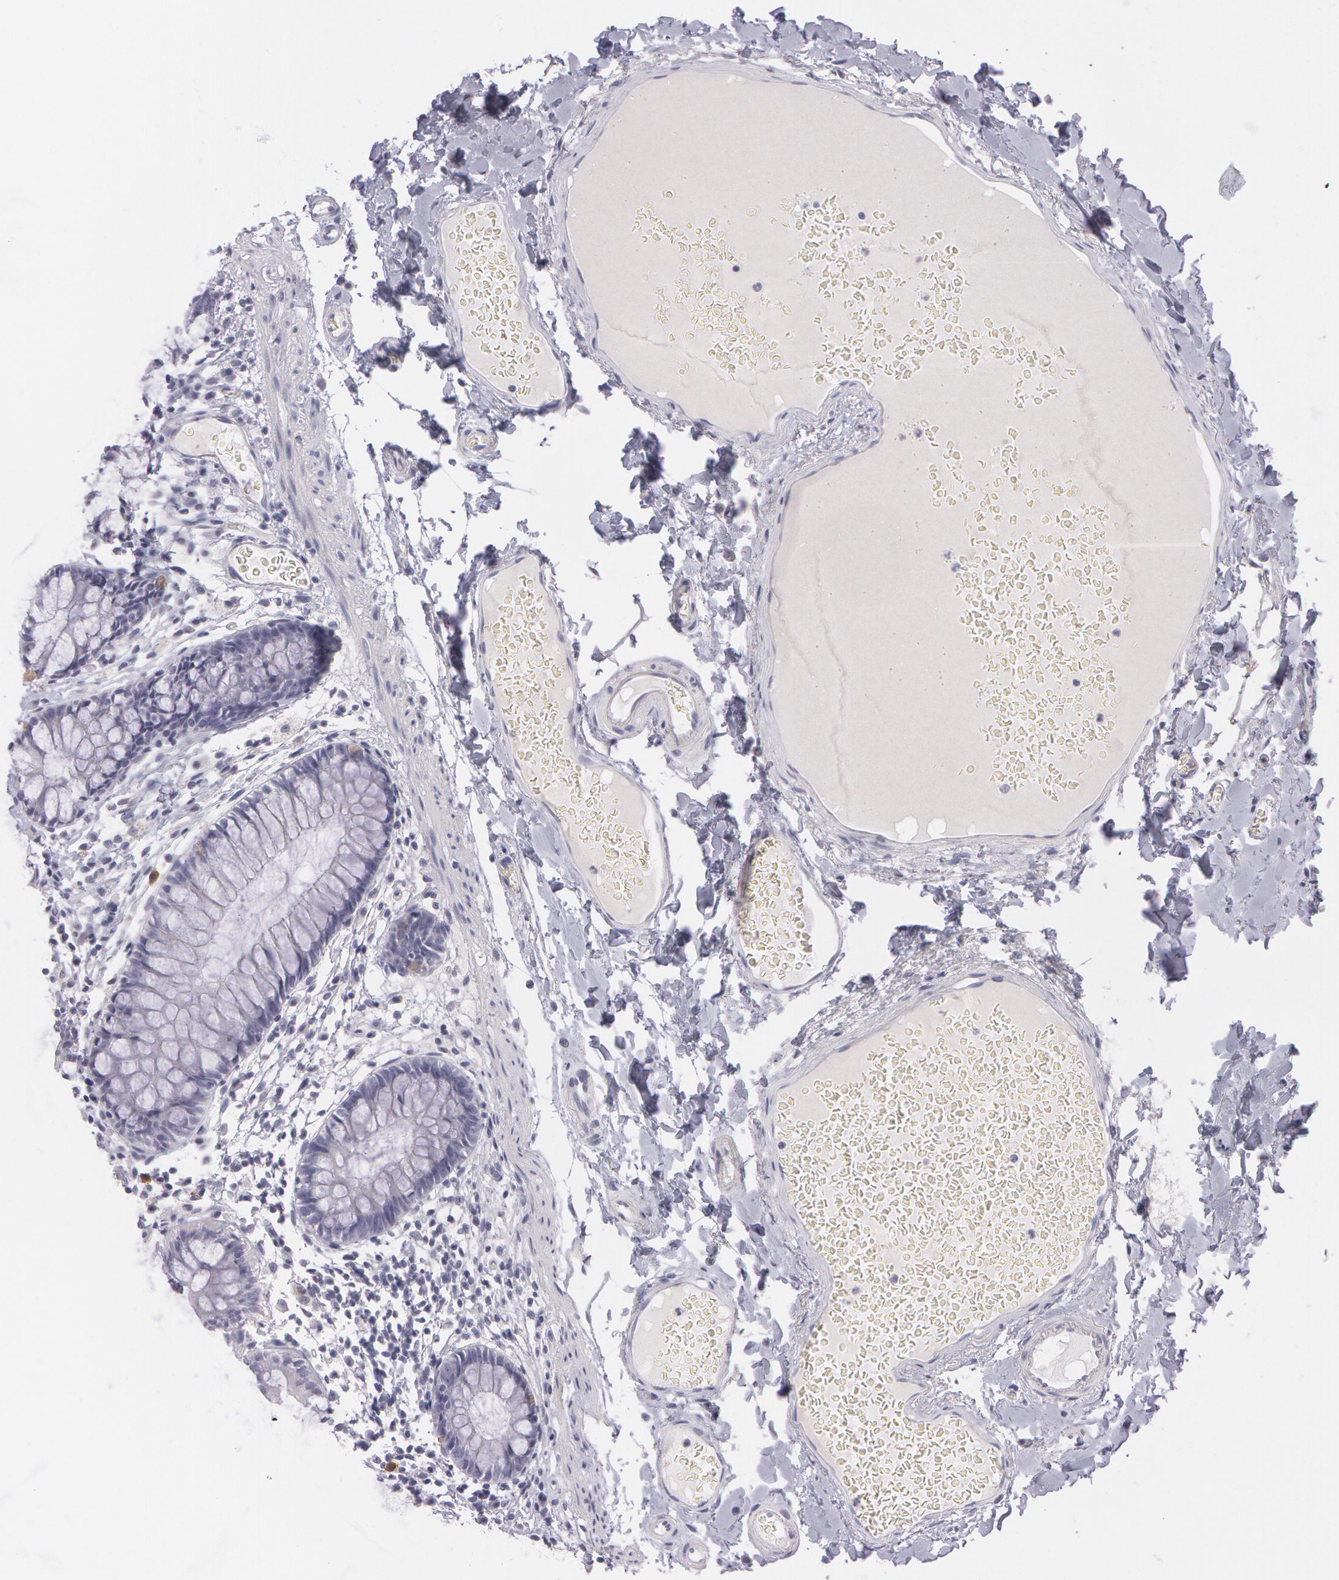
{"staining": {"intensity": "negative", "quantity": "none", "location": "none"}, "tissue": "colon", "cell_type": "Endothelial cells", "image_type": "normal", "snomed": [{"axis": "morphology", "description": "Normal tissue, NOS"}, {"axis": "topography", "description": "Smooth muscle"}, {"axis": "topography", "description": "Colon"}], "caption": "Endothelial cells show no significant protein positivity in unremarkable colon.", "gene": "IL1RN", "patient": {"sex": "male", "age": 67}}